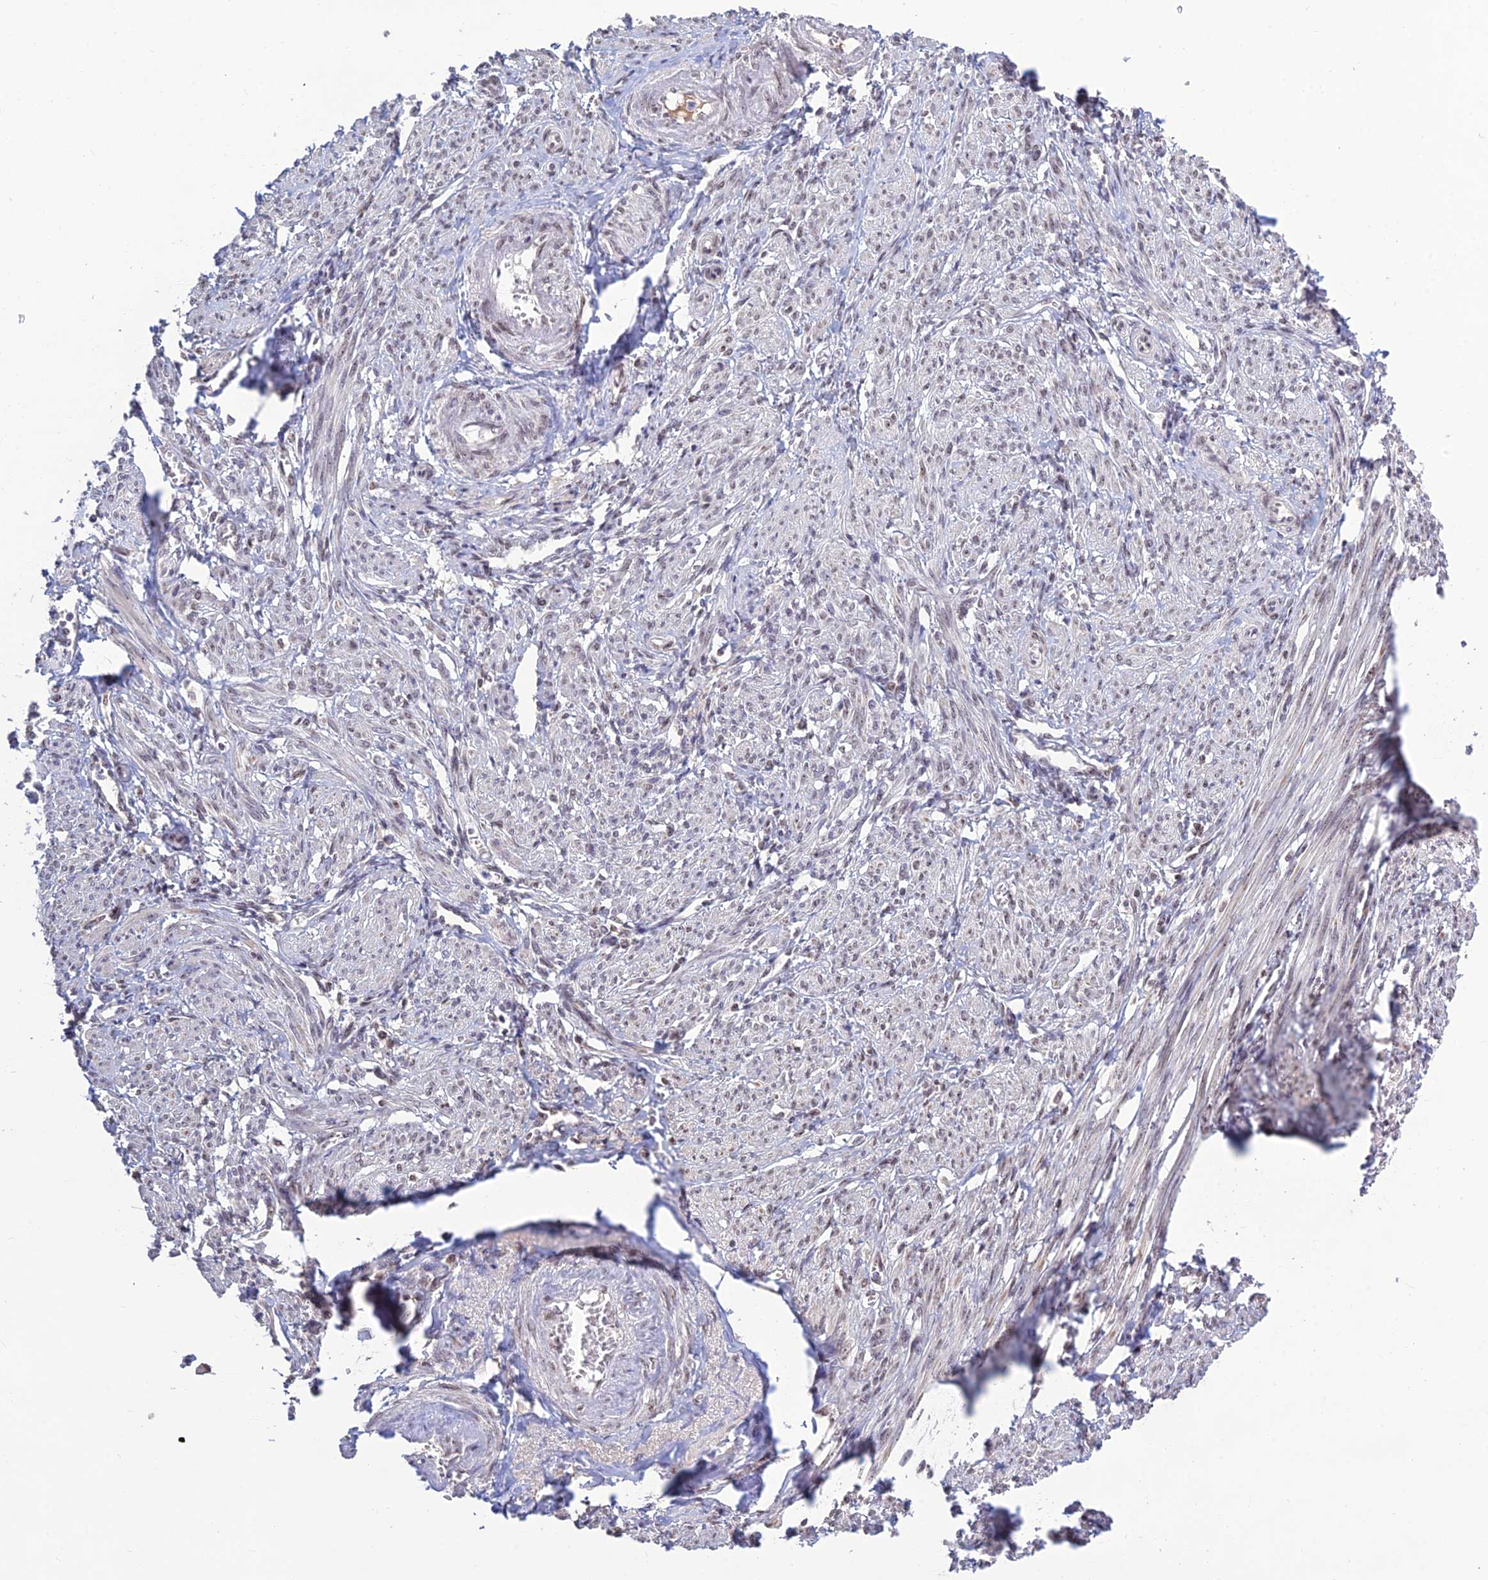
{"staining": {"intensity": "weak", "quantity": "<25%", "location": "nuclear"}, "tissue": "smooth muscle", "cell_type": "Smooth muscle cells", "image_type": "normal", "snomed": [{"axis": "morphology", "description": "Normal tissue, NOS"}, {"axis": "topography", "description": "Smooth muscle"}], "caption": "Immunohistochemical staining of unremarkable smooth muscle demonstrates no significant staining in smooth muscle cells.", "gene": "POLR1G", "patient": {"sex": "female", "age": 39}}